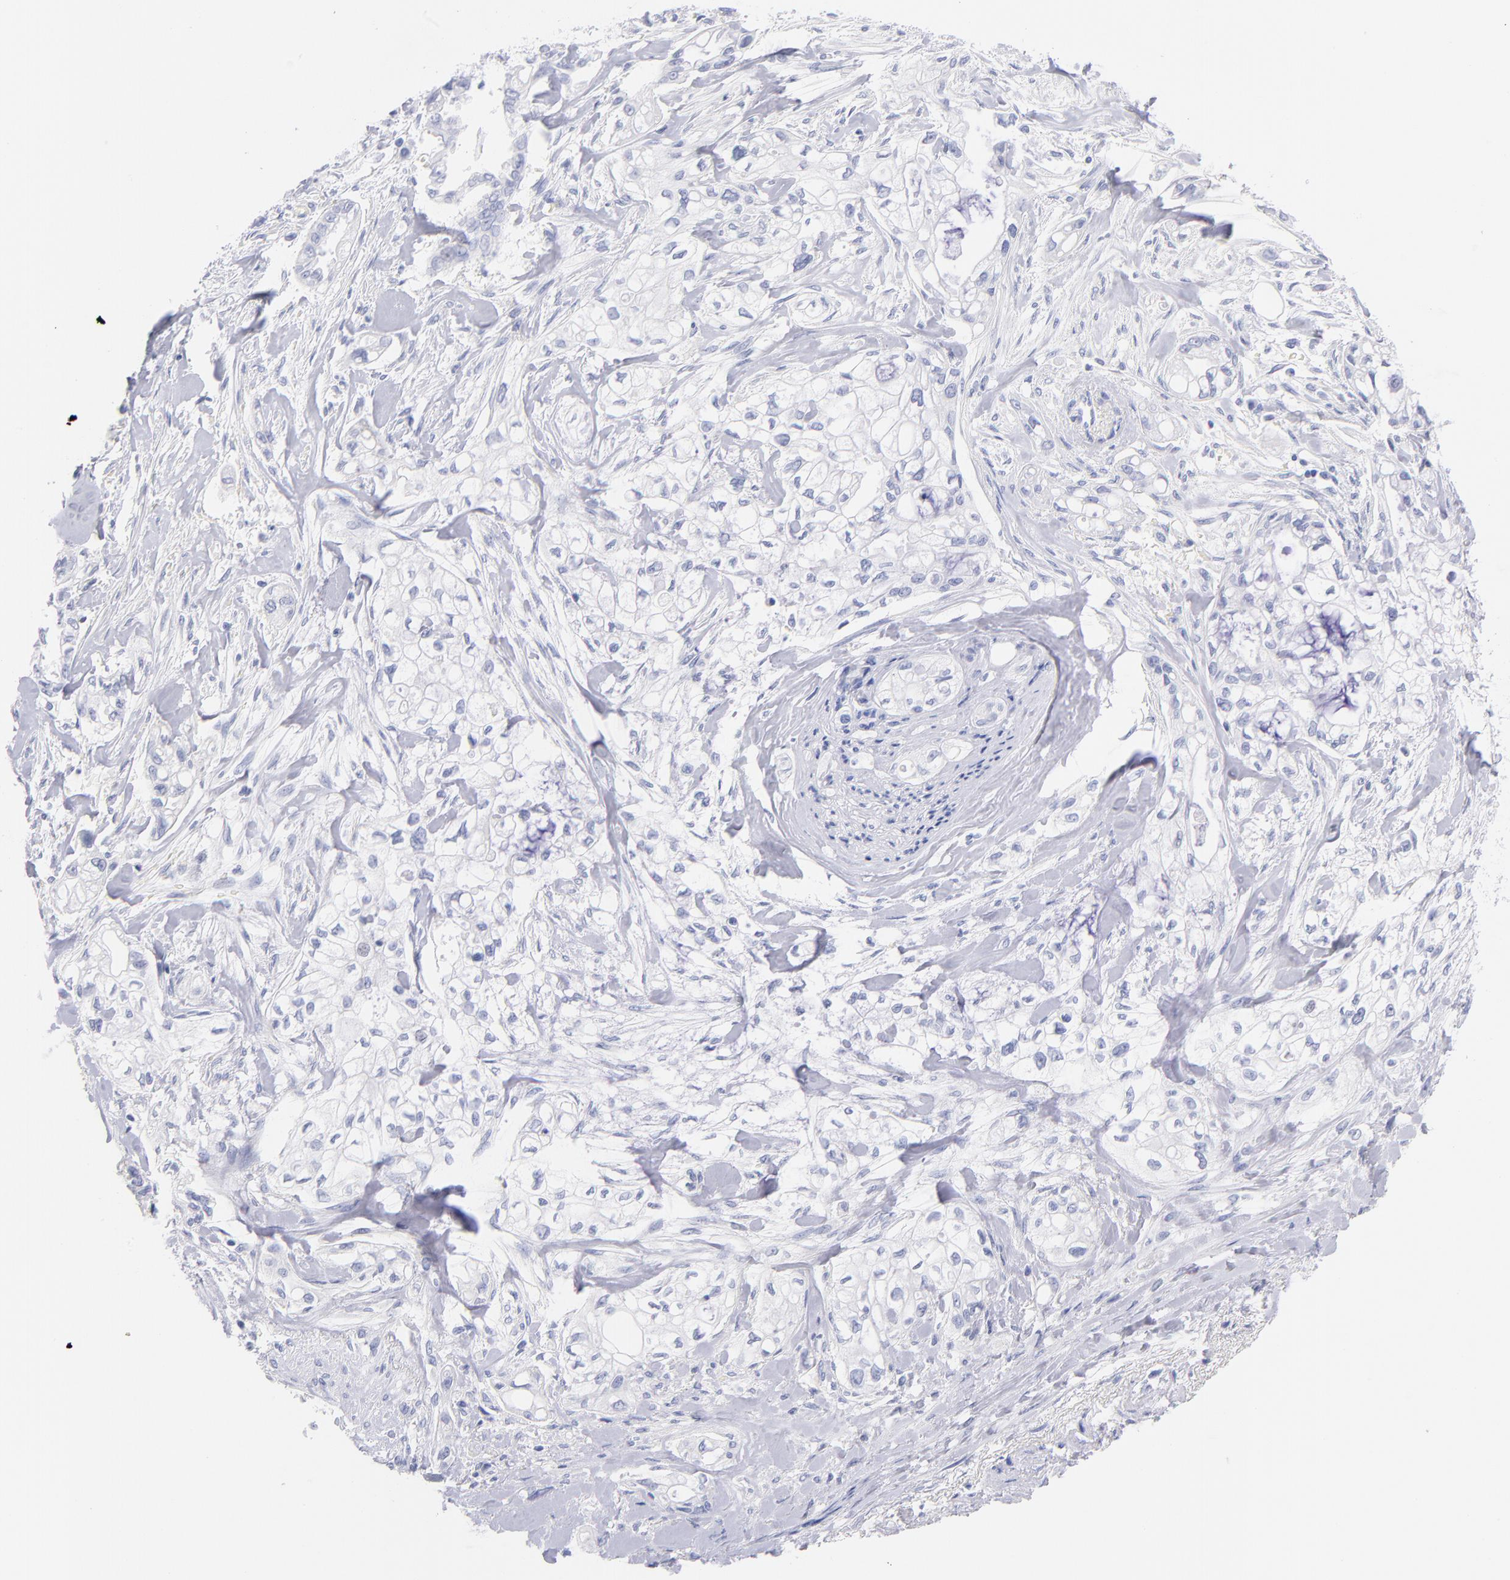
{"staining": {"intensity": "negative", "quantity": "none", "location": "none"}, "tissue": "pancreatic cancer", "cell_type": "Tumor cells", "image_type": "cancer", "snomed": [{"axis": "morphology", "description": "Normal tissue, NOS"}, {"axis": "topography", "description": "Pancreas"}], "caption": "Human pancreatic cancer stained for a protein using IHC demonstrates no expression in tumor cells.", "gene": "SCGN", "patient": {"sex": "male", "age": 42}}